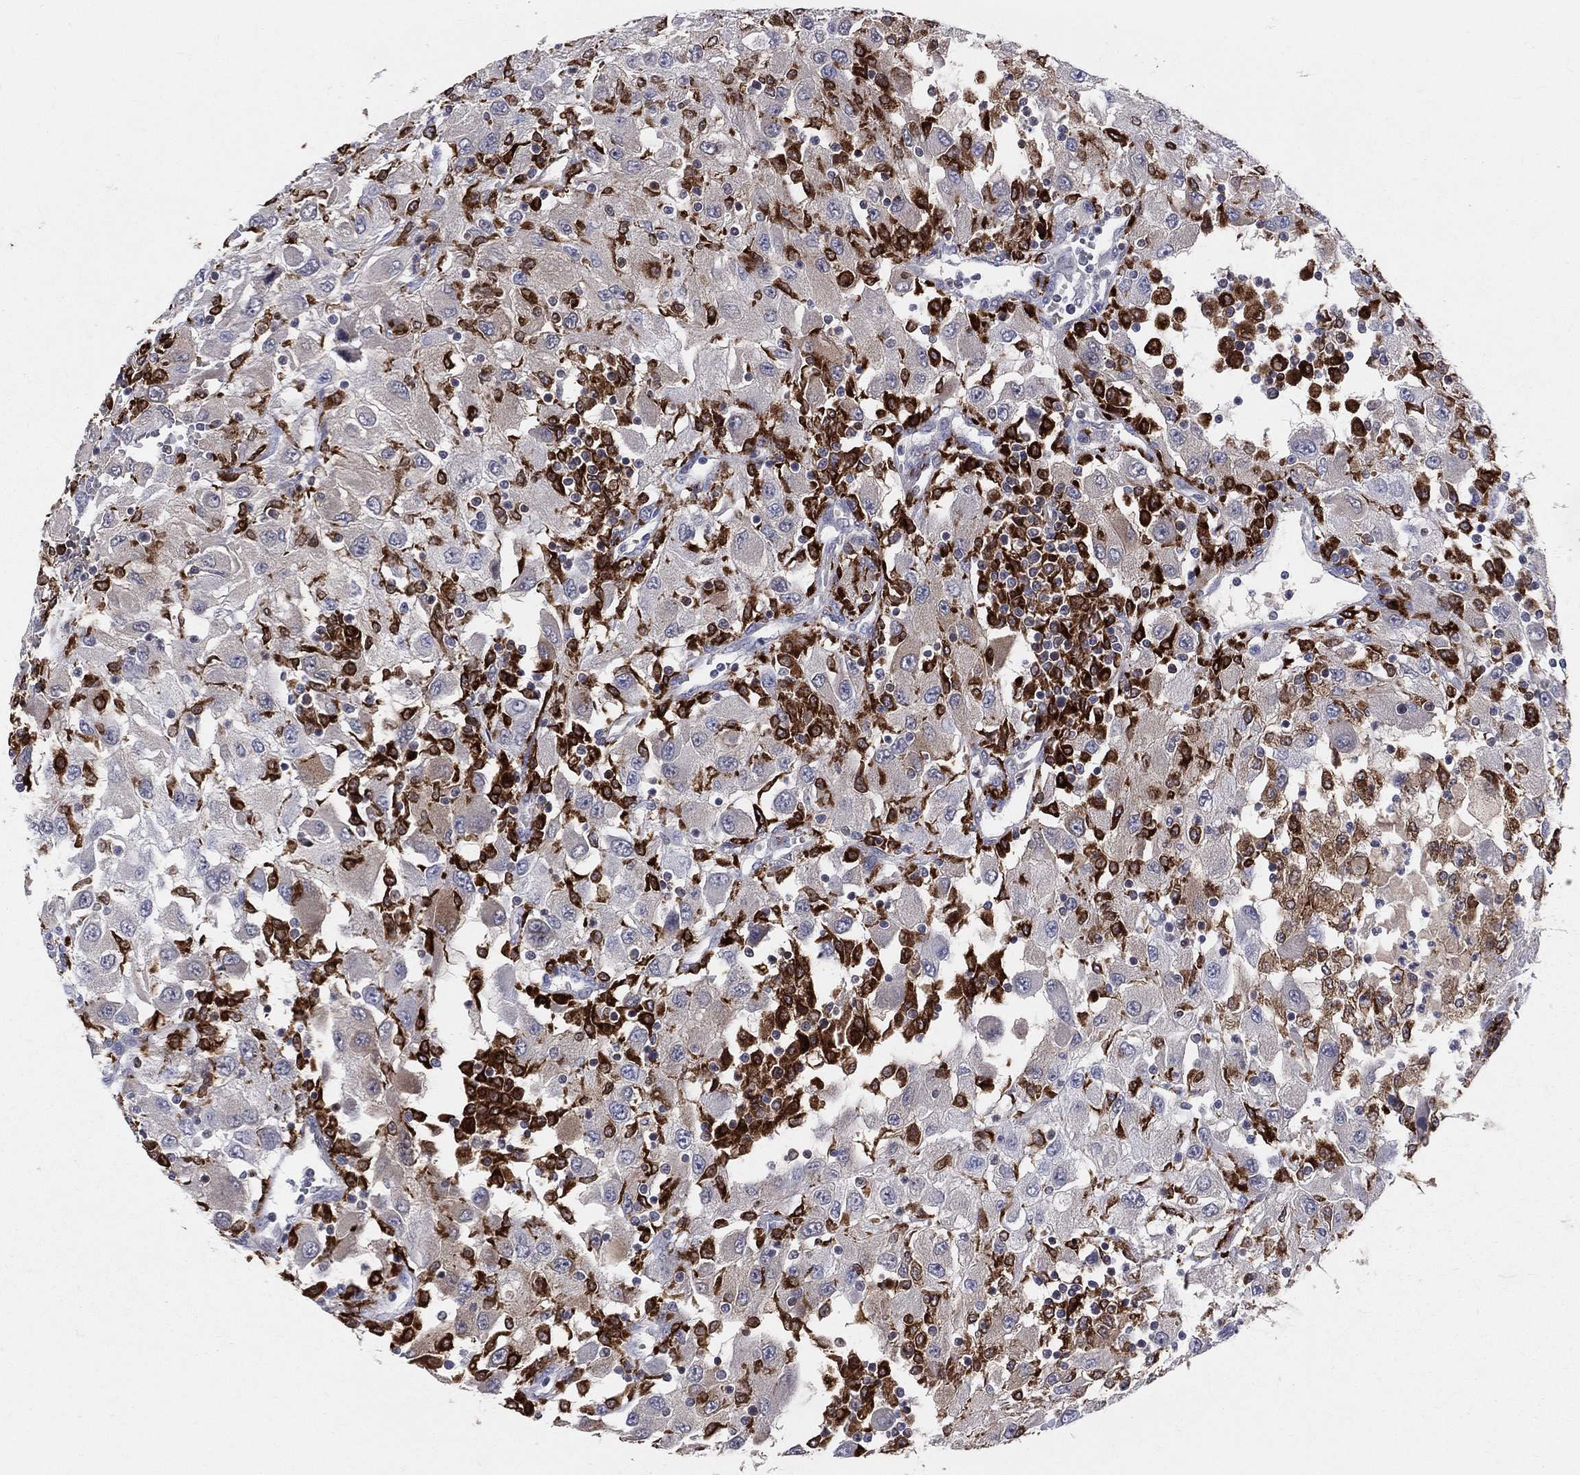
{"staining": {"intensity": "moderate", "quantity": "<25%", "location": "cytoplasmic/membranous"}, "tissue": "renal cancer", "cell_type": "Tumor cells", "image_type": "cancer", "snomed": [{"axis": "morphology", "description": "Adenocarcinoma, NOS"}, {"axis": "topography", "description": "Kidney"}], "caption": "IHC micrograph of renal adenocarcinoma stained for a protein (brown), which exhibits low levels of moderate cytoplasmic/membranous positivity in approximately <25% of tumor cells.", "gene": "CD74", "patient": {"sex": "female", "age": 67}}